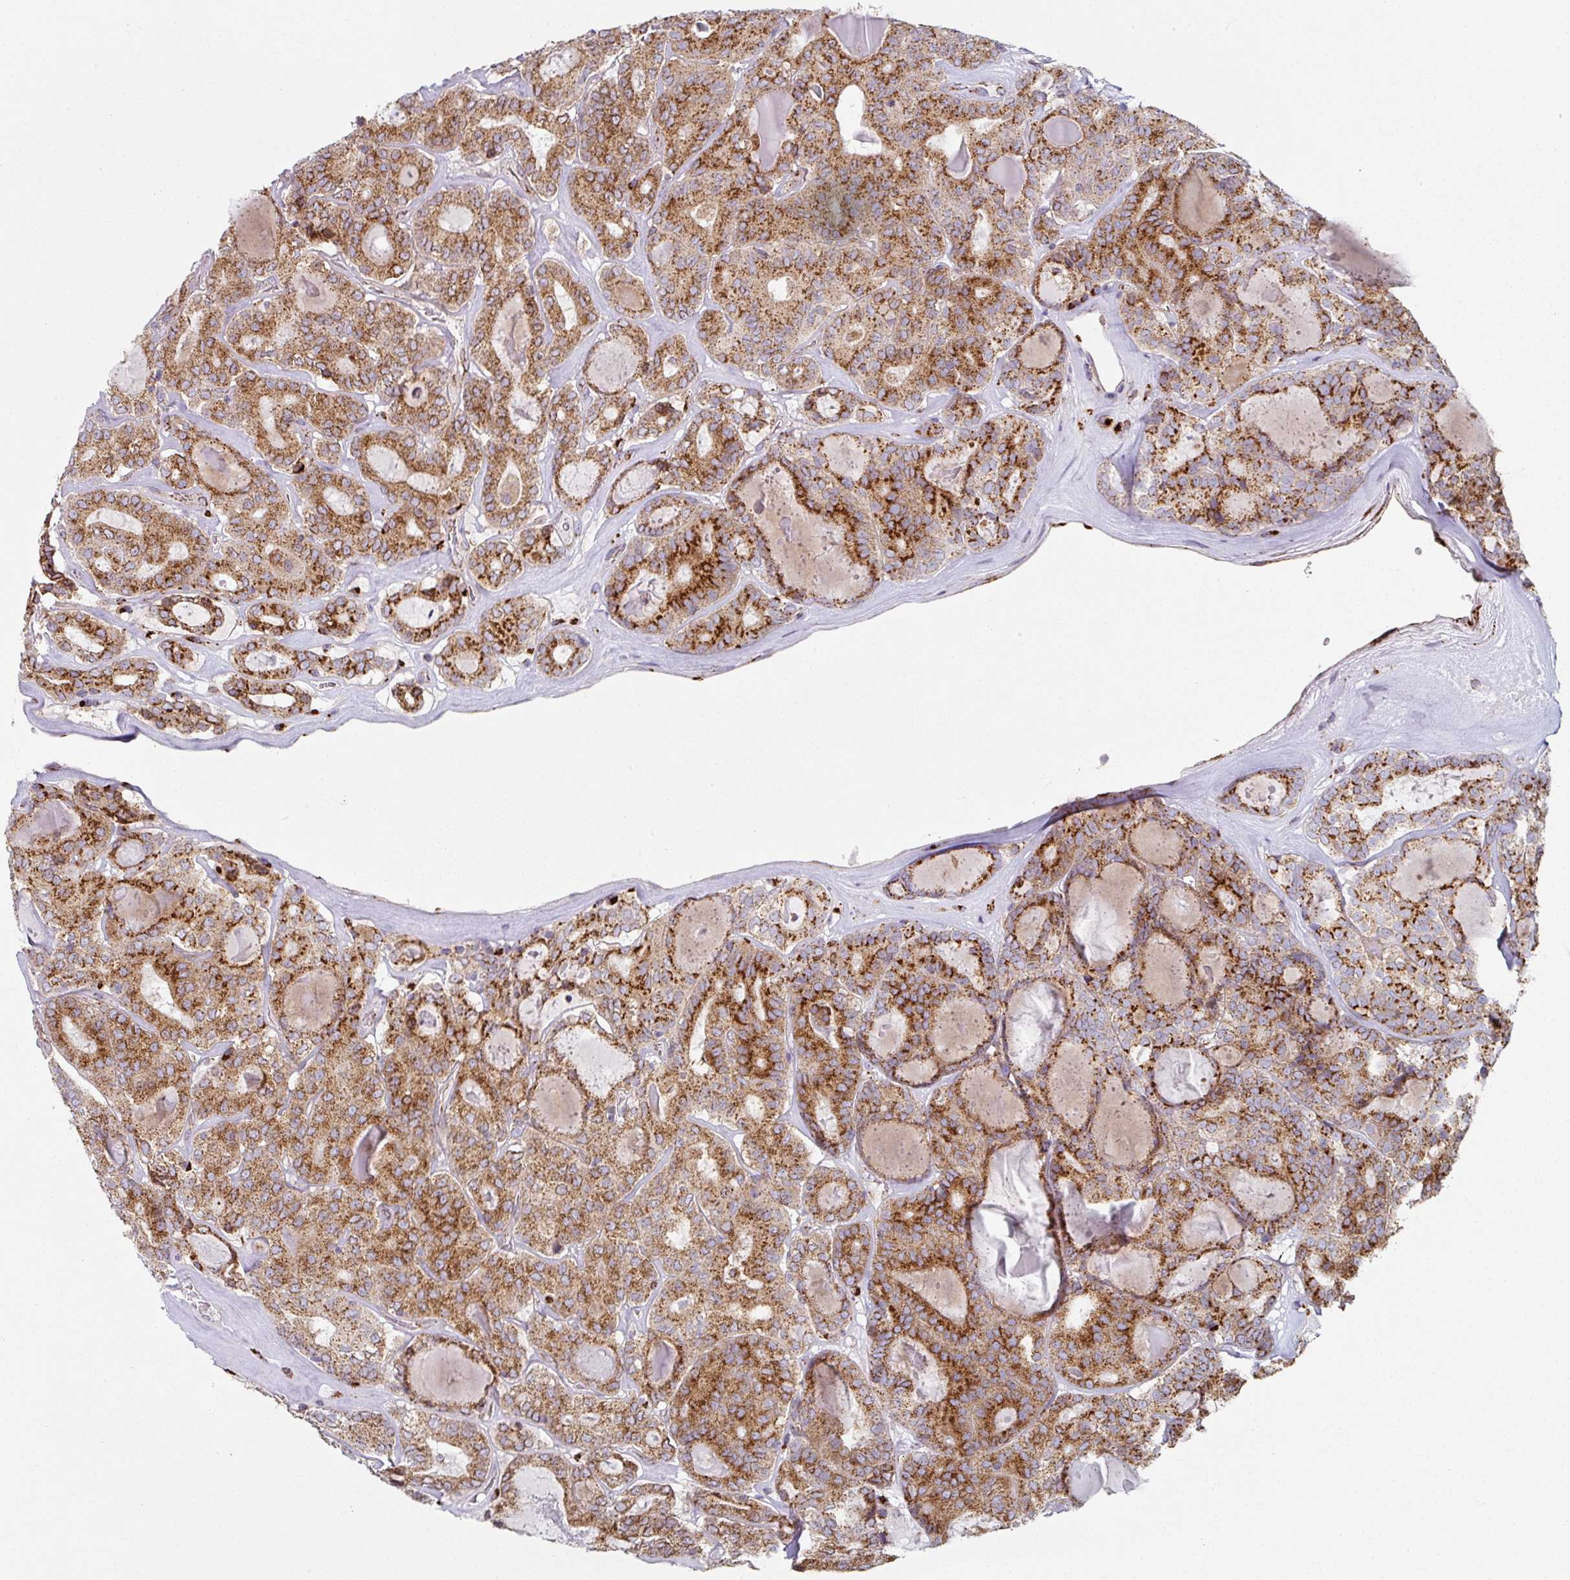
{"staining": {"intensity": "strong", "quantity": ">75%", "location": "cytoplasmic/membranous"}, "tissue": "thyroid cancer", "cell_type": "Tumor cells", "image_type": "cancer", "snomed": [{"axis": "morphology", "description": "Papillary adenocarcinoma, NOS"}, {"axis": "topography", "description": "Thyroid gland"}], "caption": "Papillary adenocarcinoma (thyroid) tissue displays strong cytoplasmic/membranous positivity in about >75% of tumor cells", "gene": "CCDC85B", "patient": {"sex": "female", "age": 72}}